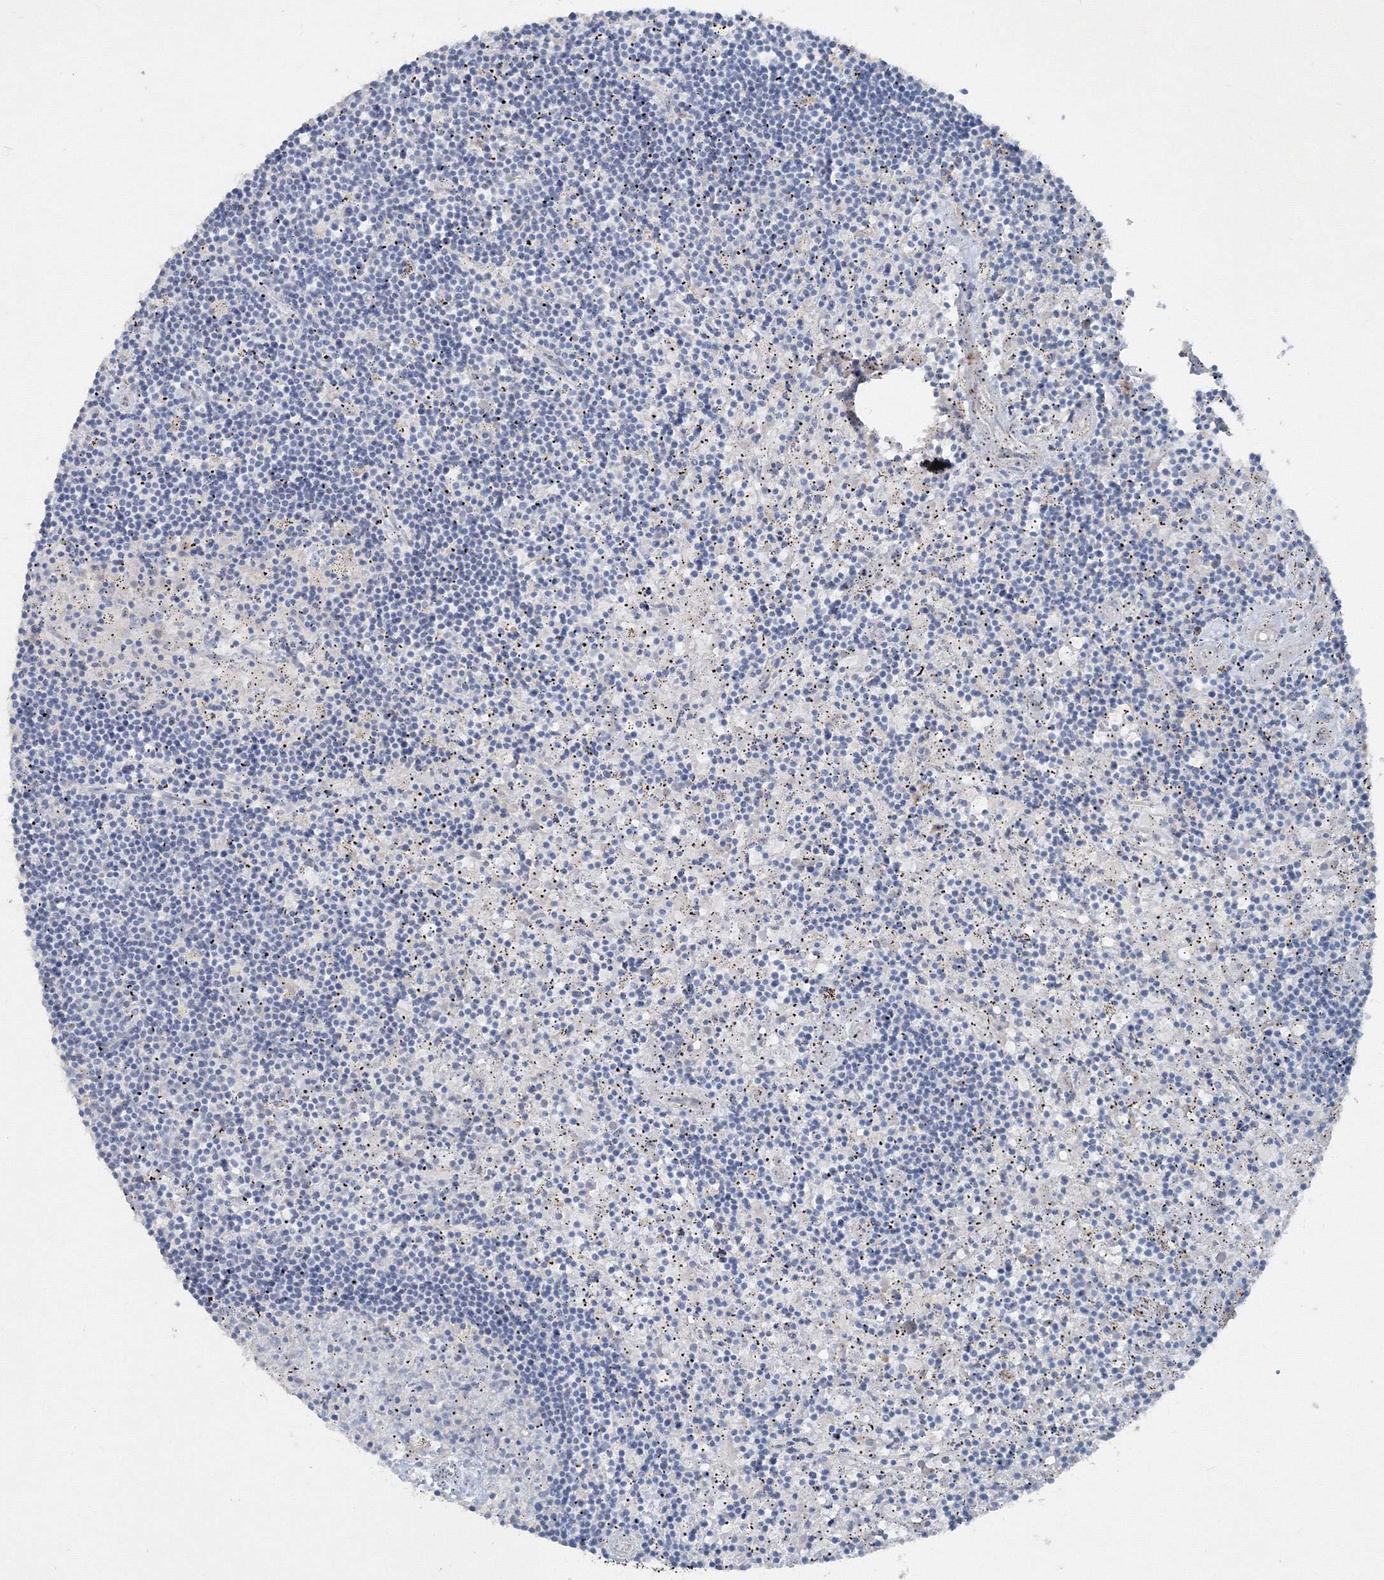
{"staining": {"intensity": "negative", "quantity": "none", "location": "none"}, "tissue": "lymphoma", "cell_type": "Tumor cells", "image_type": "cancer", "snomed": [{"axis": "morphology", "description": "Malignant lymphoma, non-Hodgkin's type, Low grade"}, {"axis": "topography", "description": "Spleen"}], "caption": "This is an immunohistochemistry (IHC) micrograph of human lymphoma. There is no staining in tumor cells.", "gene": "IFNAR1", "patient": {"sex": "male", "age": 76}}